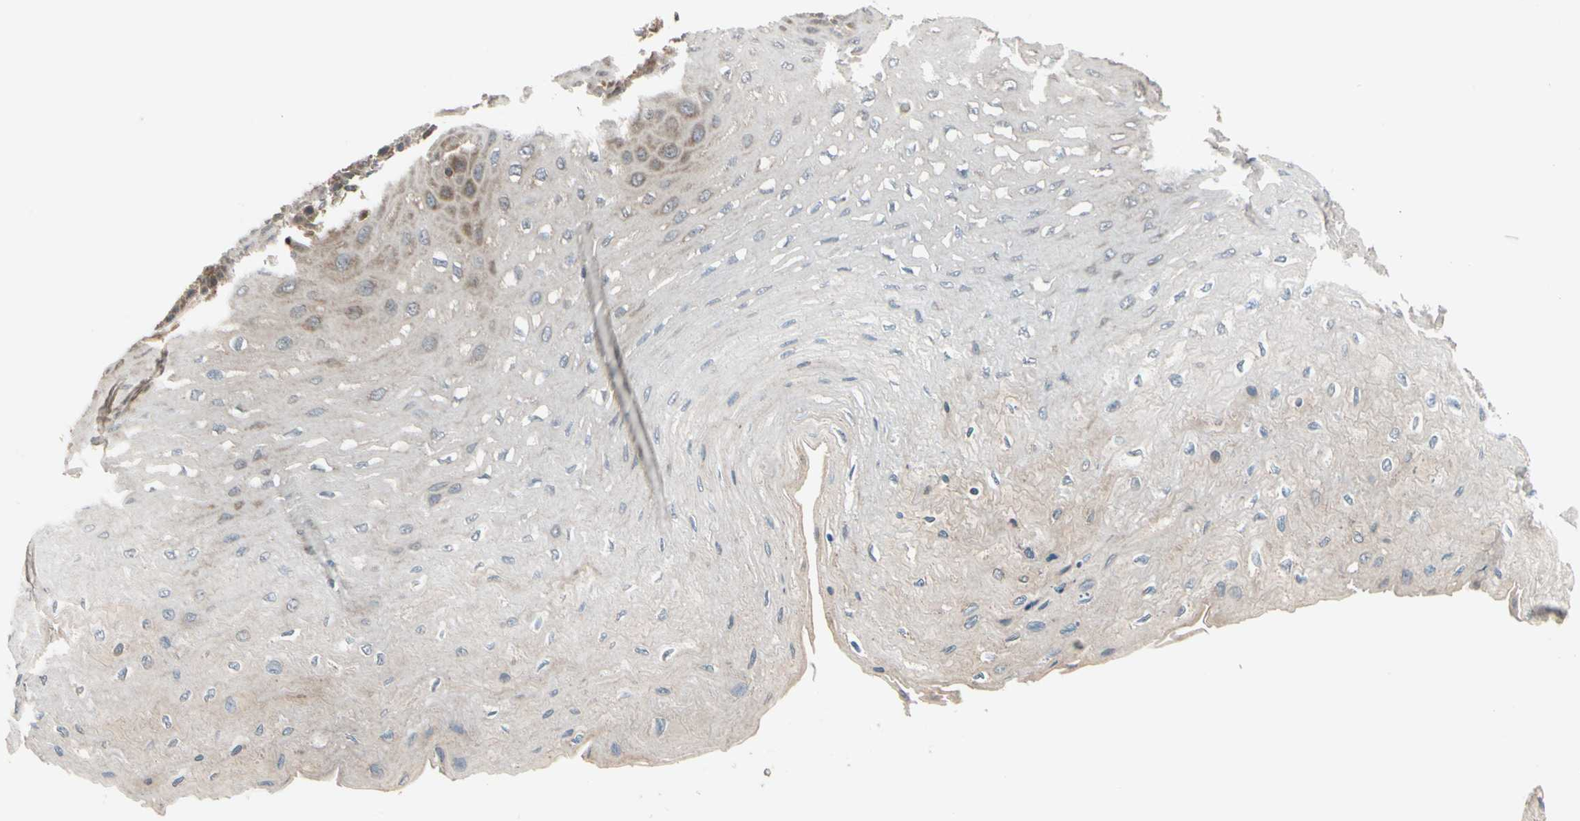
{"staining": {"intensity": "moderate", "quantity": ">75%", "location": "cytoplasmic/membranous"}, "tissue": "esophagus", "cell_type": "Squamous epithelial cells", "image_type": "normal", "snomed": [{"axis": "morphology", "description": "Normal tissue, NOS"}, {"axis": "topography", "description": "Esophagus"}], "caption": "Esophagus stained for a protein (brown) demonstrates moderate cytoplasmic/membranous positive staining in about >75% of squamous epithelial cells.", "gene": "ACVR1C", "patient": {"sex": "female", "age": 72}}